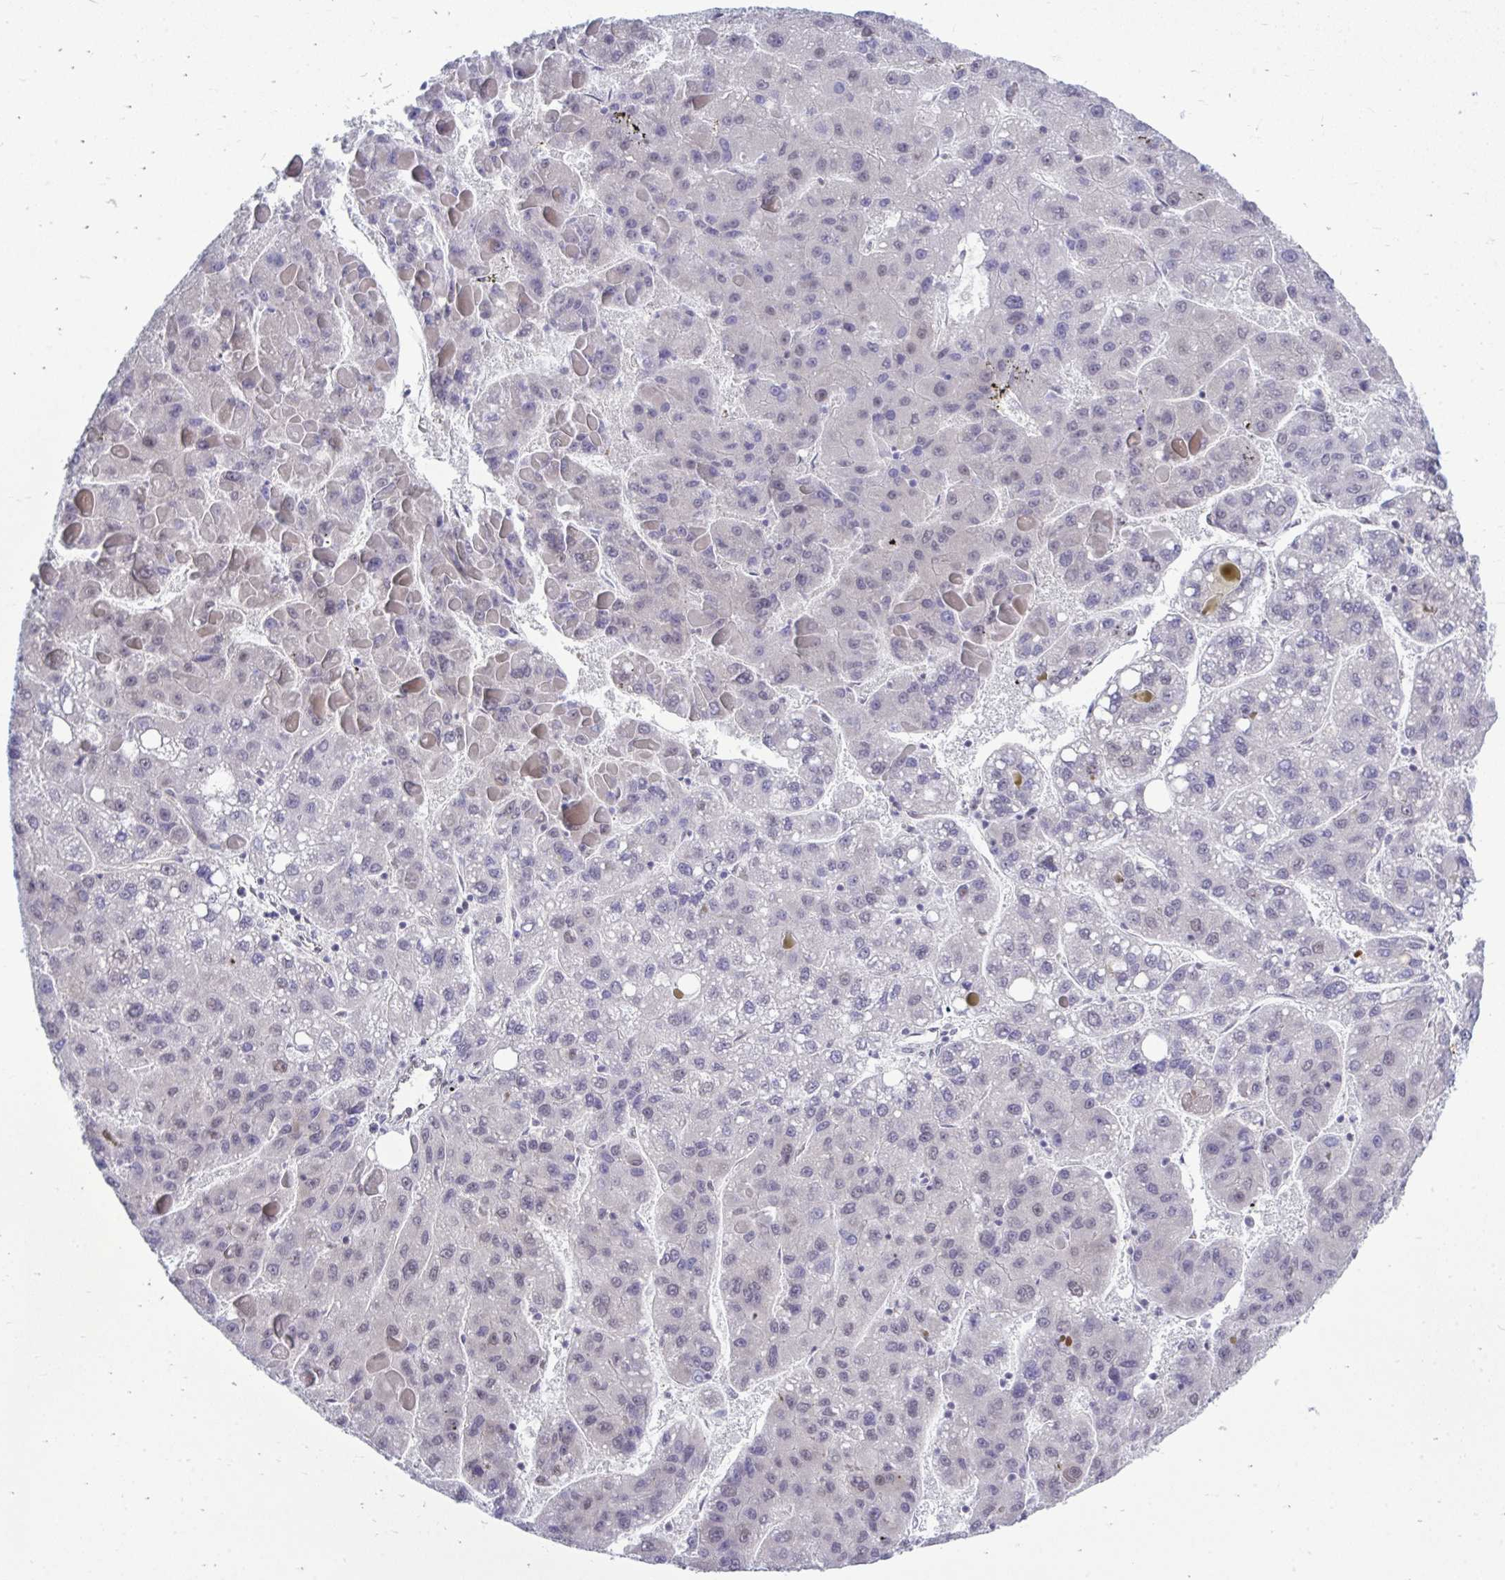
{"staining": {"intensity": "negative", "quantity": "none", "location": "none"}, "tissue": "liver cancer", "cell_type": "Tumor cells", "image_type": "cancer", "snomed": [{"axis": "morphology", "description": "Carcinoma, Hepatocellular, NOS"}, {"axis": "topography", "description": "Liver"}], "caption": "This histopathology image is of liver hepatocellular carcinoma stained with IHC to label a protein in brown with the nuclei are counter-stained blue. There is no positivity in tumor cells.", "gene": "SELENON", "patient": {"sex": "female", "age": 82}}